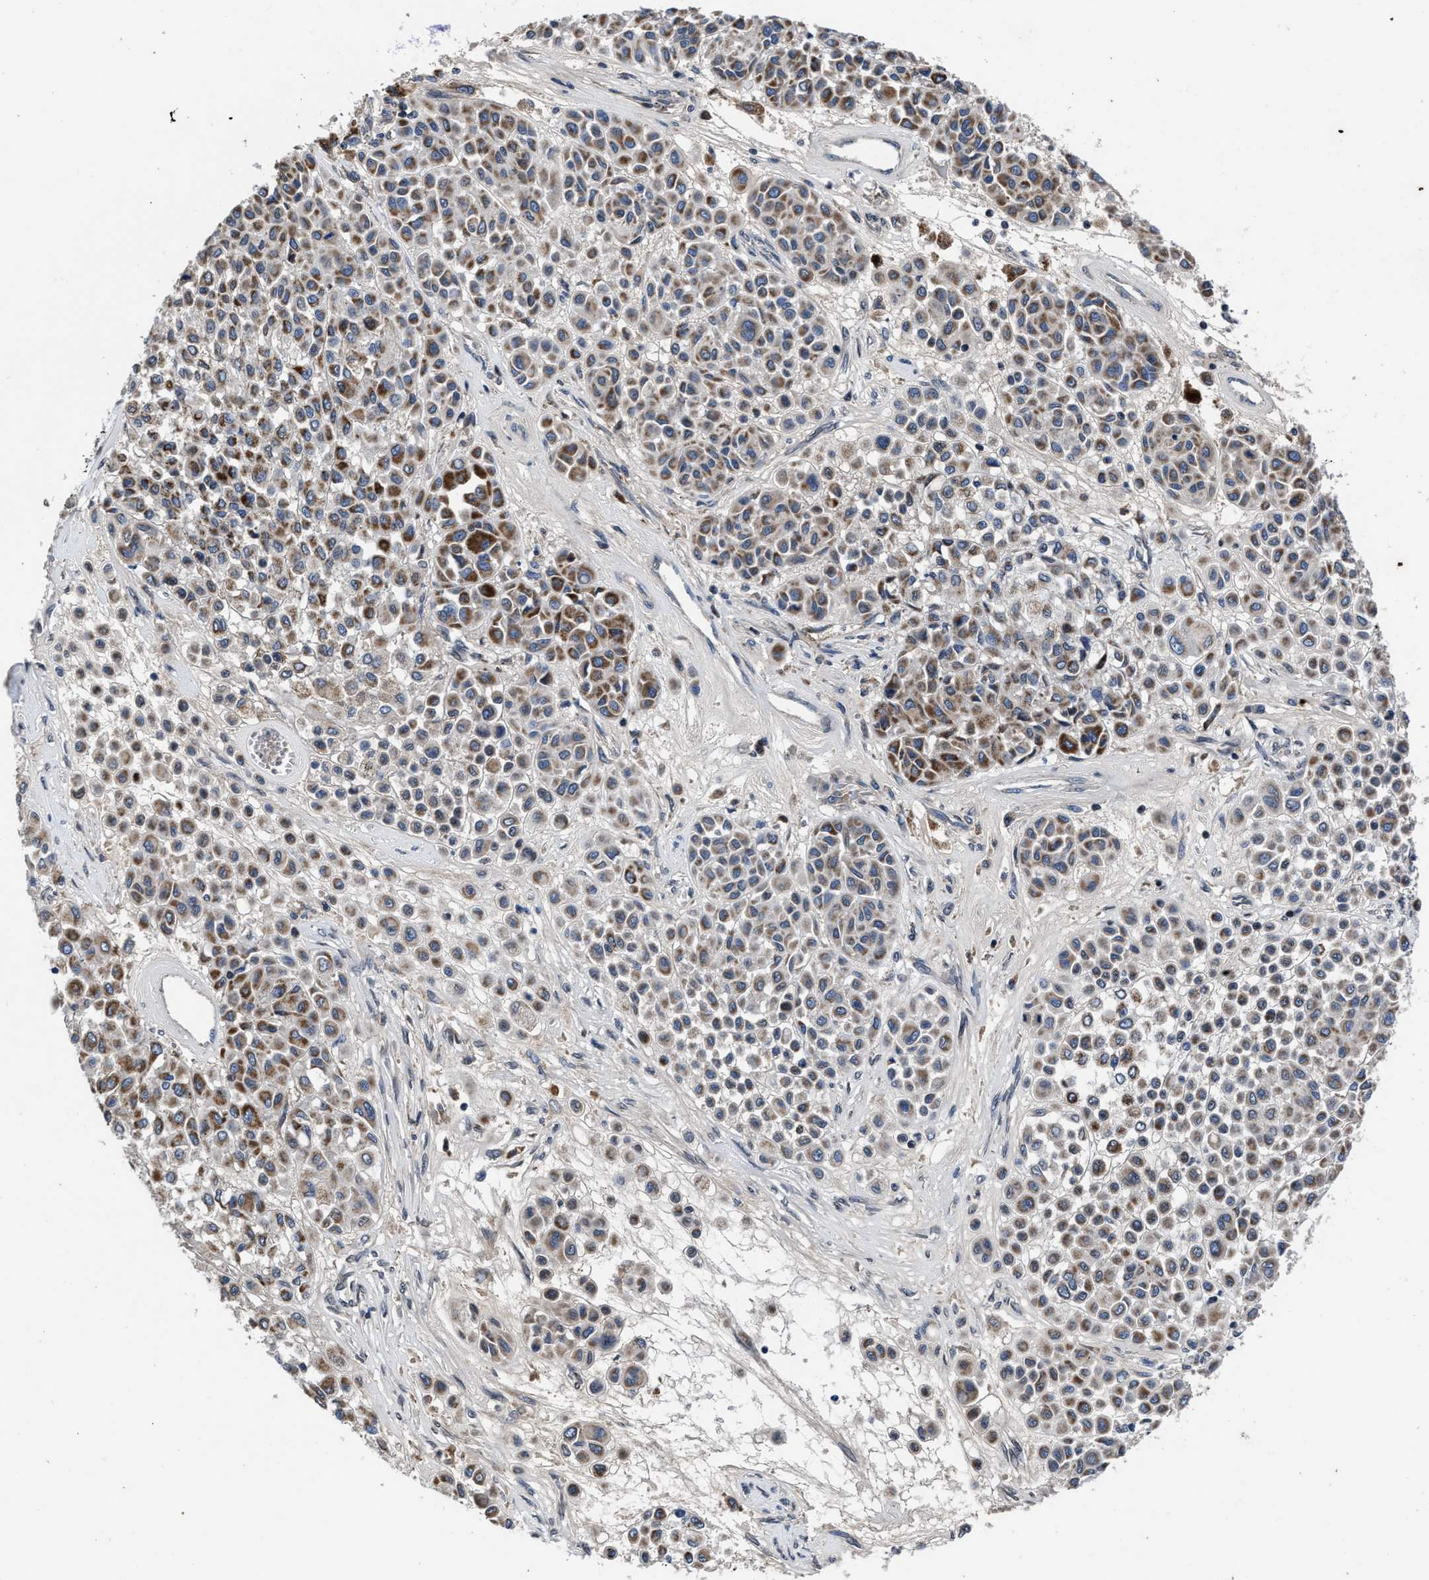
{"staining": {"intensity": "moderate", "quantity": ">75%", "location": "cytoplasmic/membranous"}, "tissue": "melanoma", "cell_type": "Tumor cells", "image_type": "cancer", "snomed": [{"axis": "morphology", "description": "Malignant melanoma, Metastatic site"}, {"axis": "topography", "description": "Soft tissue"}], "caption": "Malignant melanoma (metastatic site) stained with a brown dye reveals moderate cytoplasmic/membranous positive positivity in approximately >75% of tumor cells.", "gene": "CACNA1D", "patient": {"sex": "male", "age": 41}}